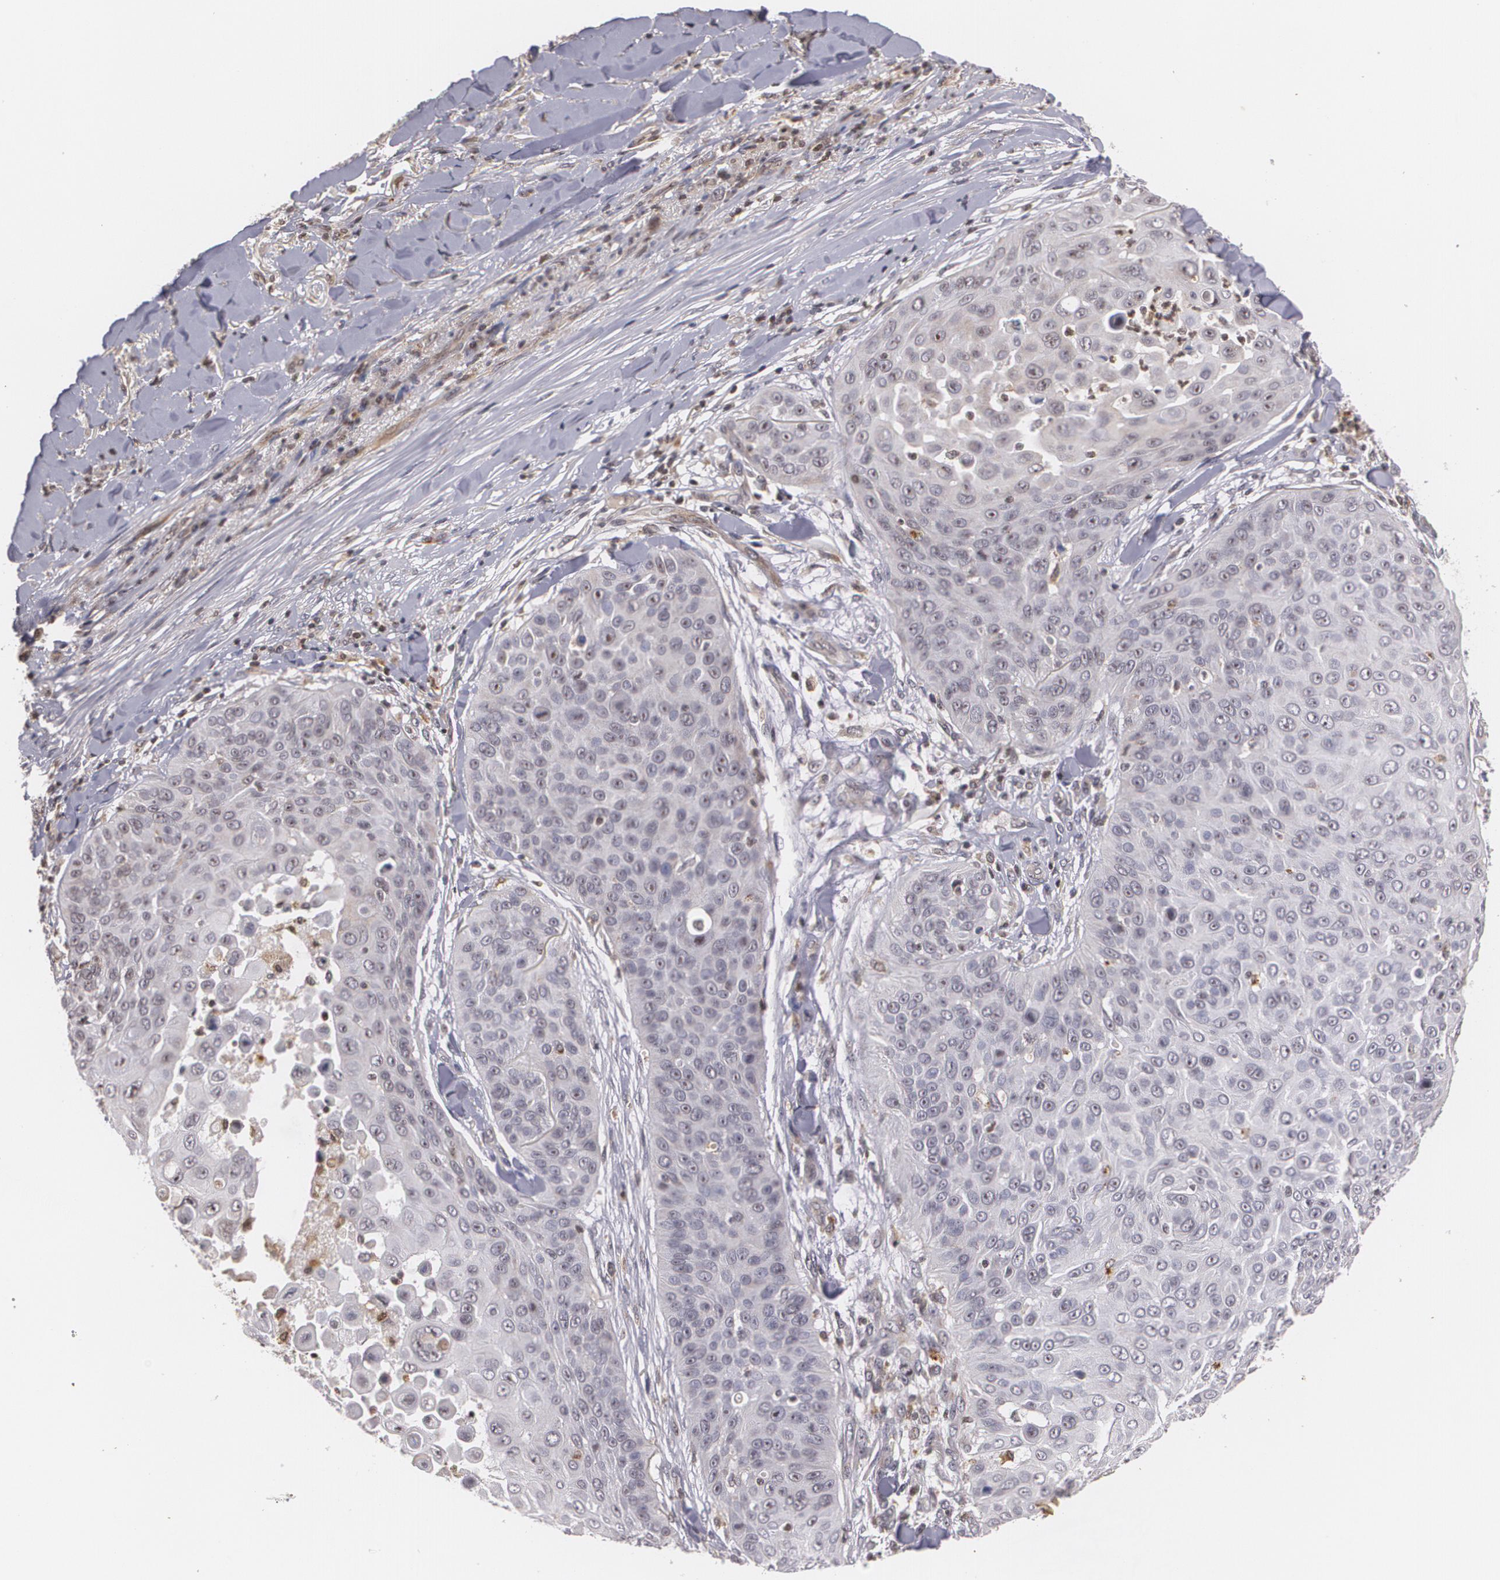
{"staining": {"intensity": "negative", "quantity": "none", "location": "none"}, "tissue": "skin cancer", "cell_type": "Tumor cells", "image_type": "cancer", "snomed": [{"axis": "morphology", "description": "Squamous cell carcinoma, NOS"}, {"axis": "topography", "description": "Skin"}], "caption": "The micrograph exhibits no staining of tumor cells in skin squamous cell carcinoma.", "gene": "VAV3", "patient": {"sex": "male", "age": 82}}